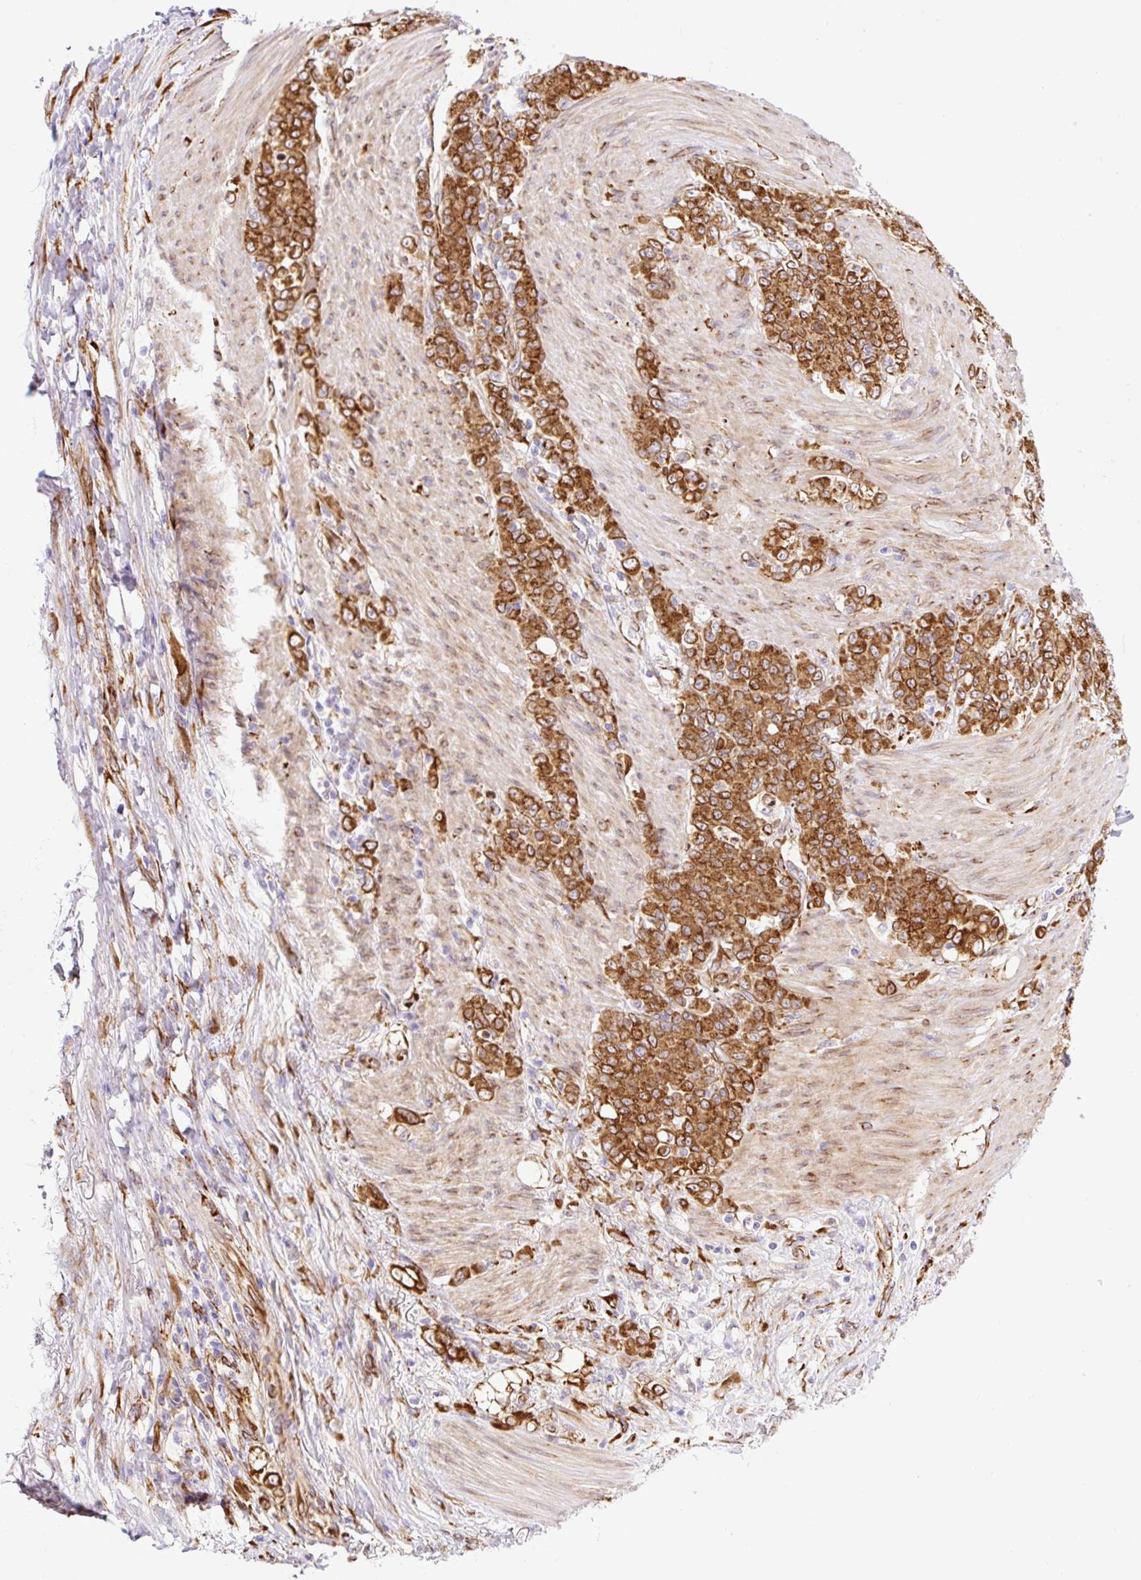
{"staining": {"intensity": "strong", "quantity": ">75%", "location": "cytoplasmic/membranous"}, "tissue": "stomach cancer", "cell_type": "Tumor cells", "image_type": "cancer", "snomed": [{"axis": "morphology", "description": "Adenocarcinoma, NOS"}, {"axis": "topography", "description": "Stomach"}], "caption": "IHC of human stomach cancer (adenocarcinoma) reveals high levels of strong cytoplasmic/membranous staining in approximately >75% of tumor cells. The protein is shown in brown color, while the nuclei are stained blue.", "gene": "RAB30", "patient": {"sex": "female", "age": 79}}